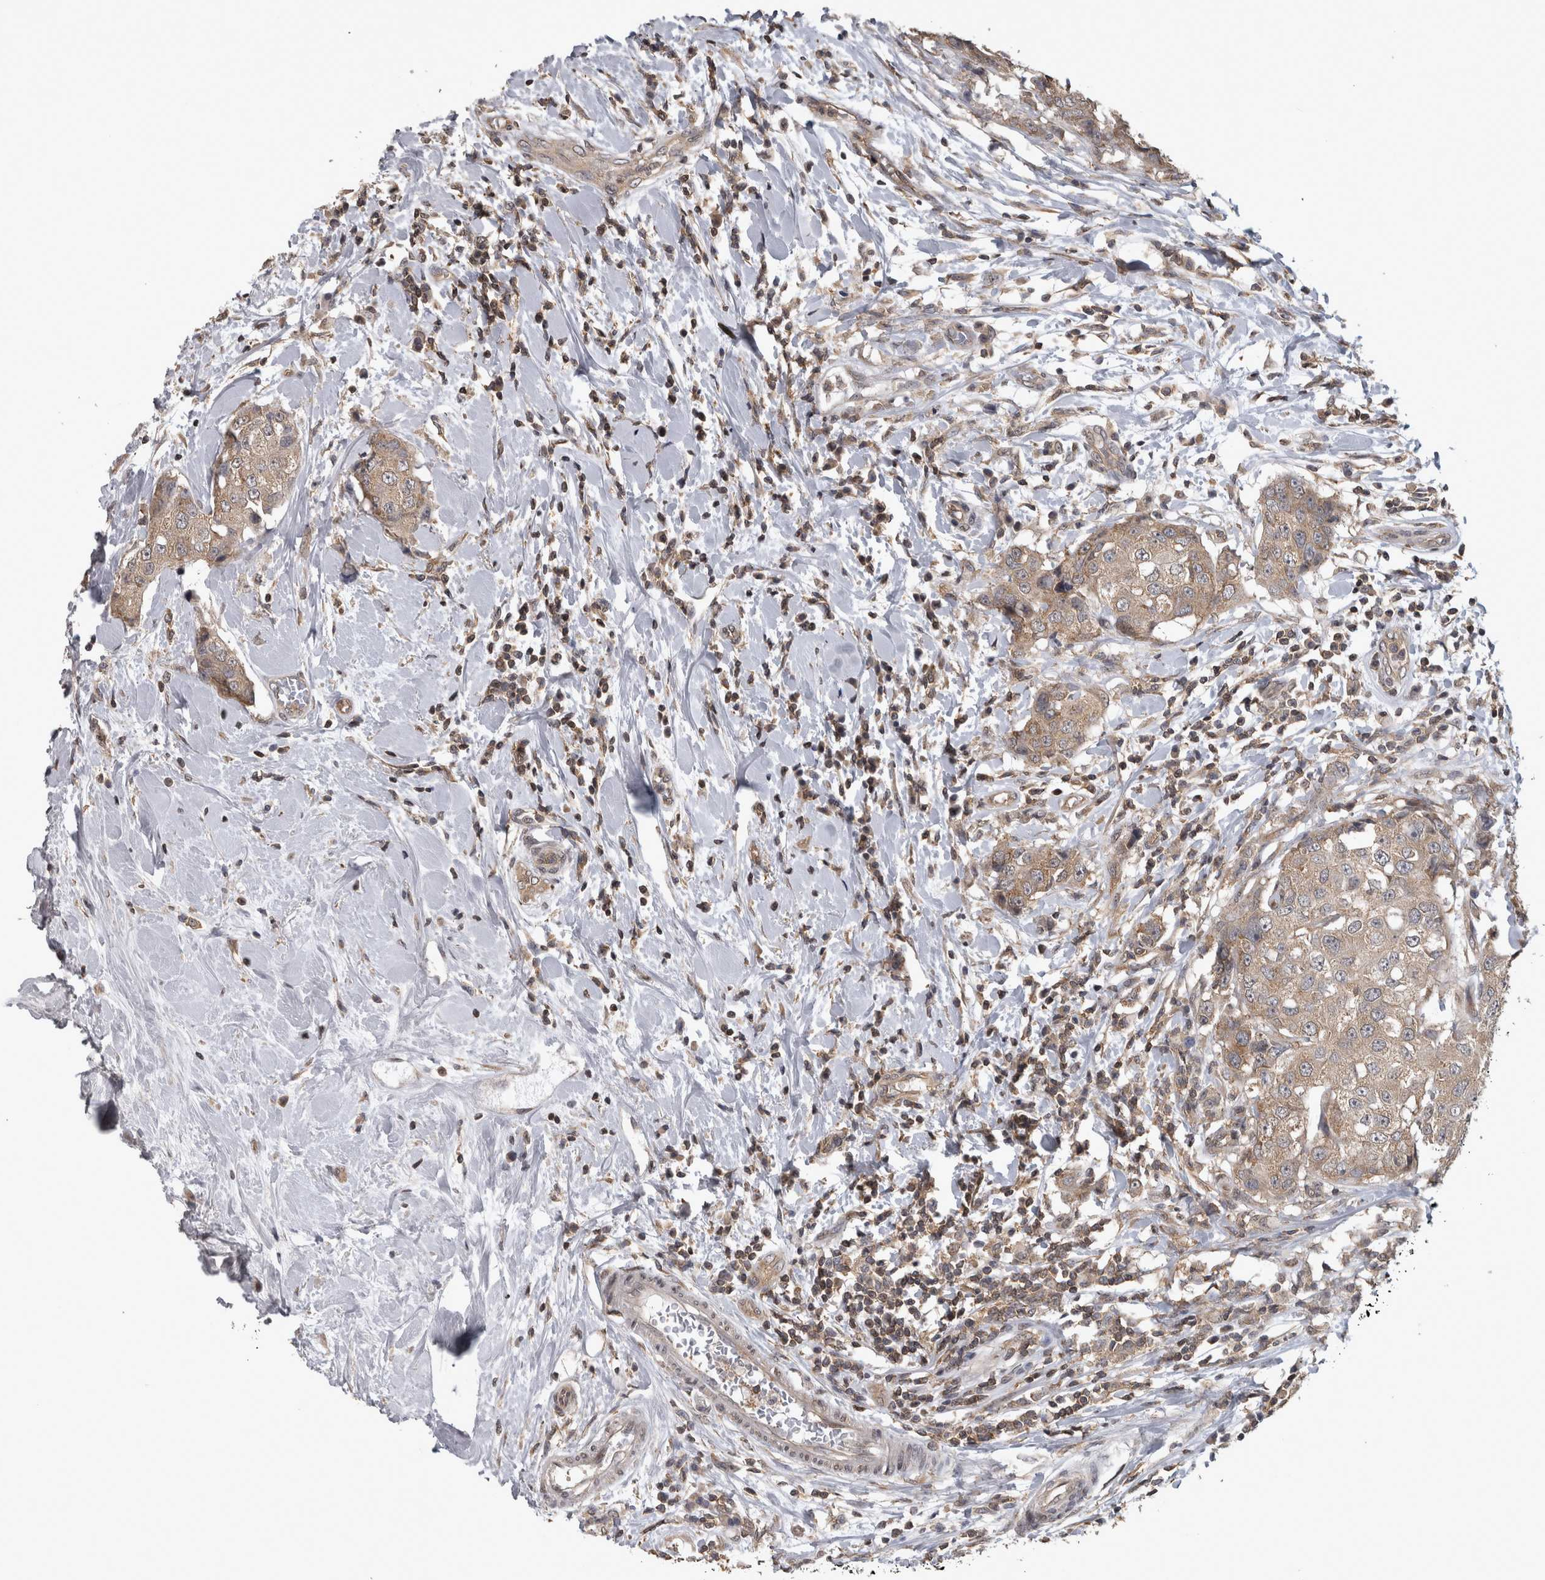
{"staining": {"intensity": "weak", "quantity": ">75%", "location": "cytoplasmic/membranous"}, "tissue": "breast cancer", "cell_type": "Tumor cells", "image_type": "cancer", "snomed": [{"axis": "morphology", "description": "Duct carcinoma"}, {"axis": "topography", "description": "Breast"}], "caption": "This photomicrograph displays IHC staining of breast cancer, with low weak cytoplasmic/membranous staining in approximately >75% of tumor cells.", "gene": "ATXN2", "patient": {"sex": "female", "age": 27}}